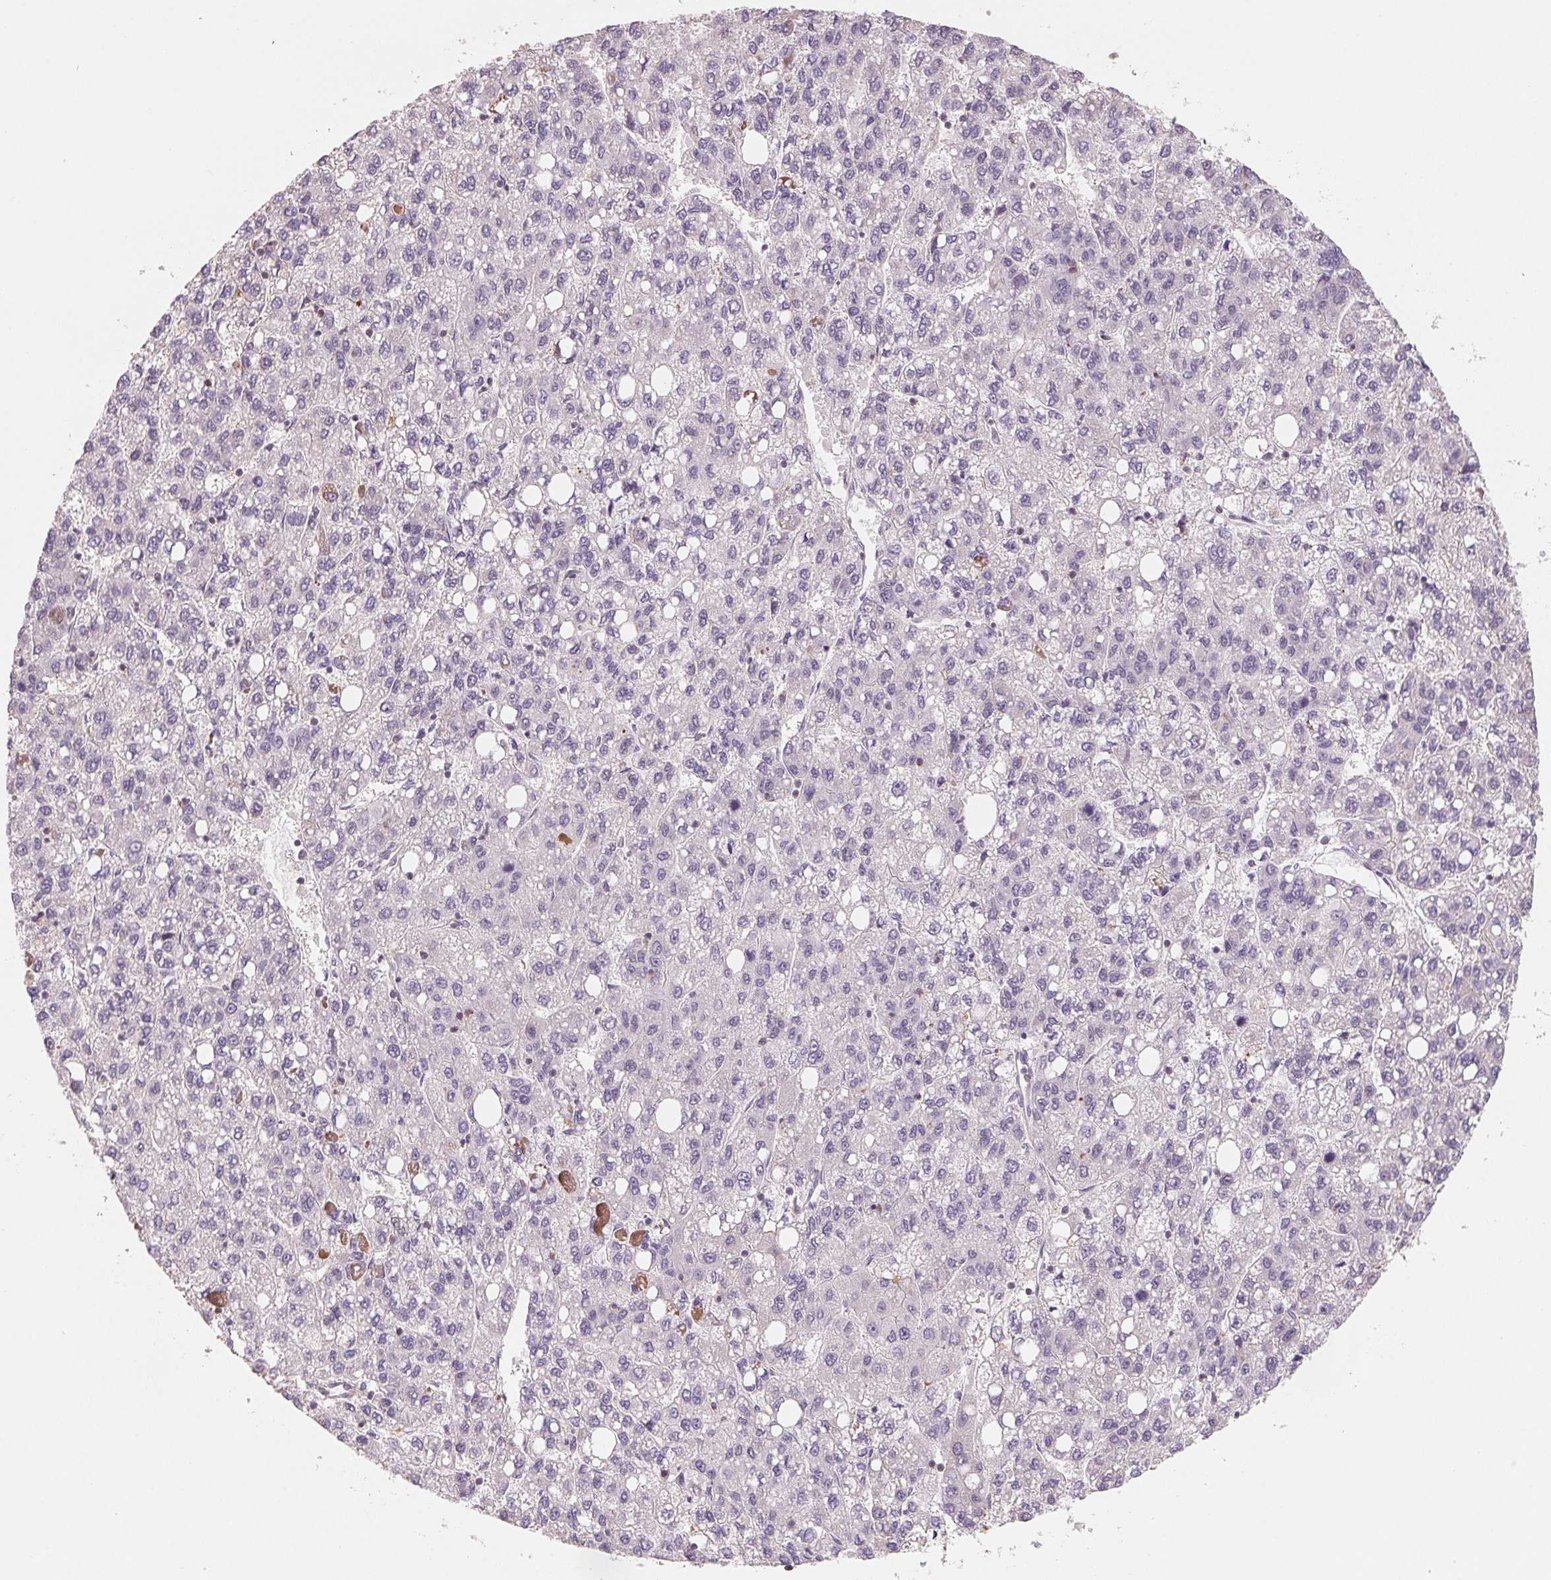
{"staining": {"intensity": "negative", "quantity": "none", "location": "none"}, "tissue": "liver cancer", "cell_type": "Tumor cells", "image_type": "cancer", "snomed": [{"axis": "morphology", "description": "Carcinoma, Hepatocellular, NOS"}, {"axis": "topography", "description": "Liver"}], "caption": "Immunohistochemistry of liver cancer reveals no positivity in tumor cells.", "gene": "VTCN1", "patient": {"sex": "female", "age": 82}}